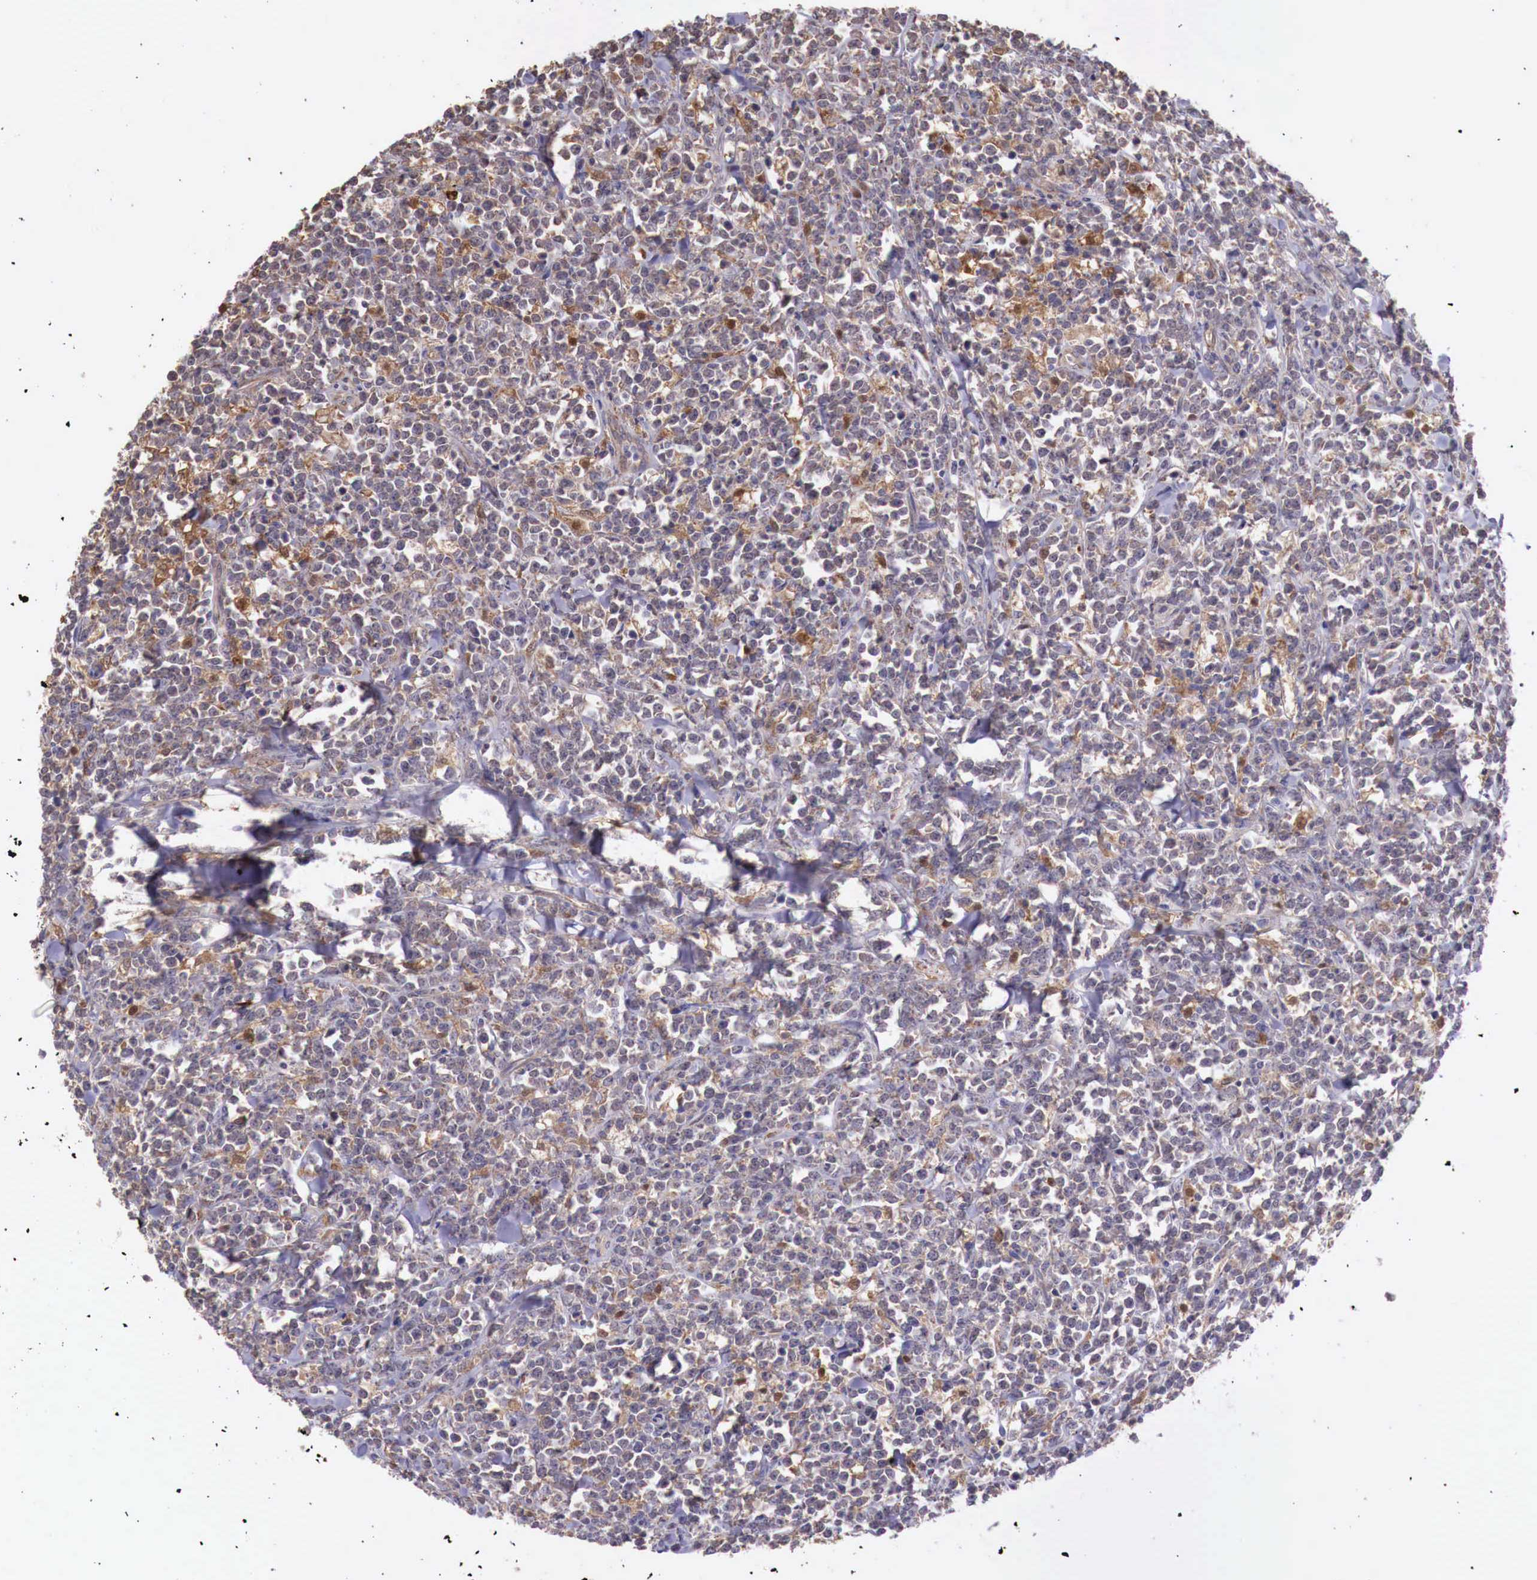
{"staining": {"intensity": "weak", "quantity": "25%-75%", "location": "cytoplasmic/membranous"}, "tissue": "lymphoma", "cell_type": "Tumor cells", "image_type": "cancer", "snomed": [{"axis": "morphology", "description": "Malignant lymphoma, non-Hodgkin's type, High grade"}, {"axis": "topography", "description": "Small intestine"}, {"axis": "topography", "description": "Colon"}], "caption": "Lymphoma stained with IHC exhibits weak cytoplasmic/membranous staining in approximately 25%-75% of tumor cells. (DAB (3,3'-diaminobenzidine) IHC, brown staining for protein, blue staining for nuclei).", "gene": "GAB2", "patient": {"sex": "male", "age": 8}}